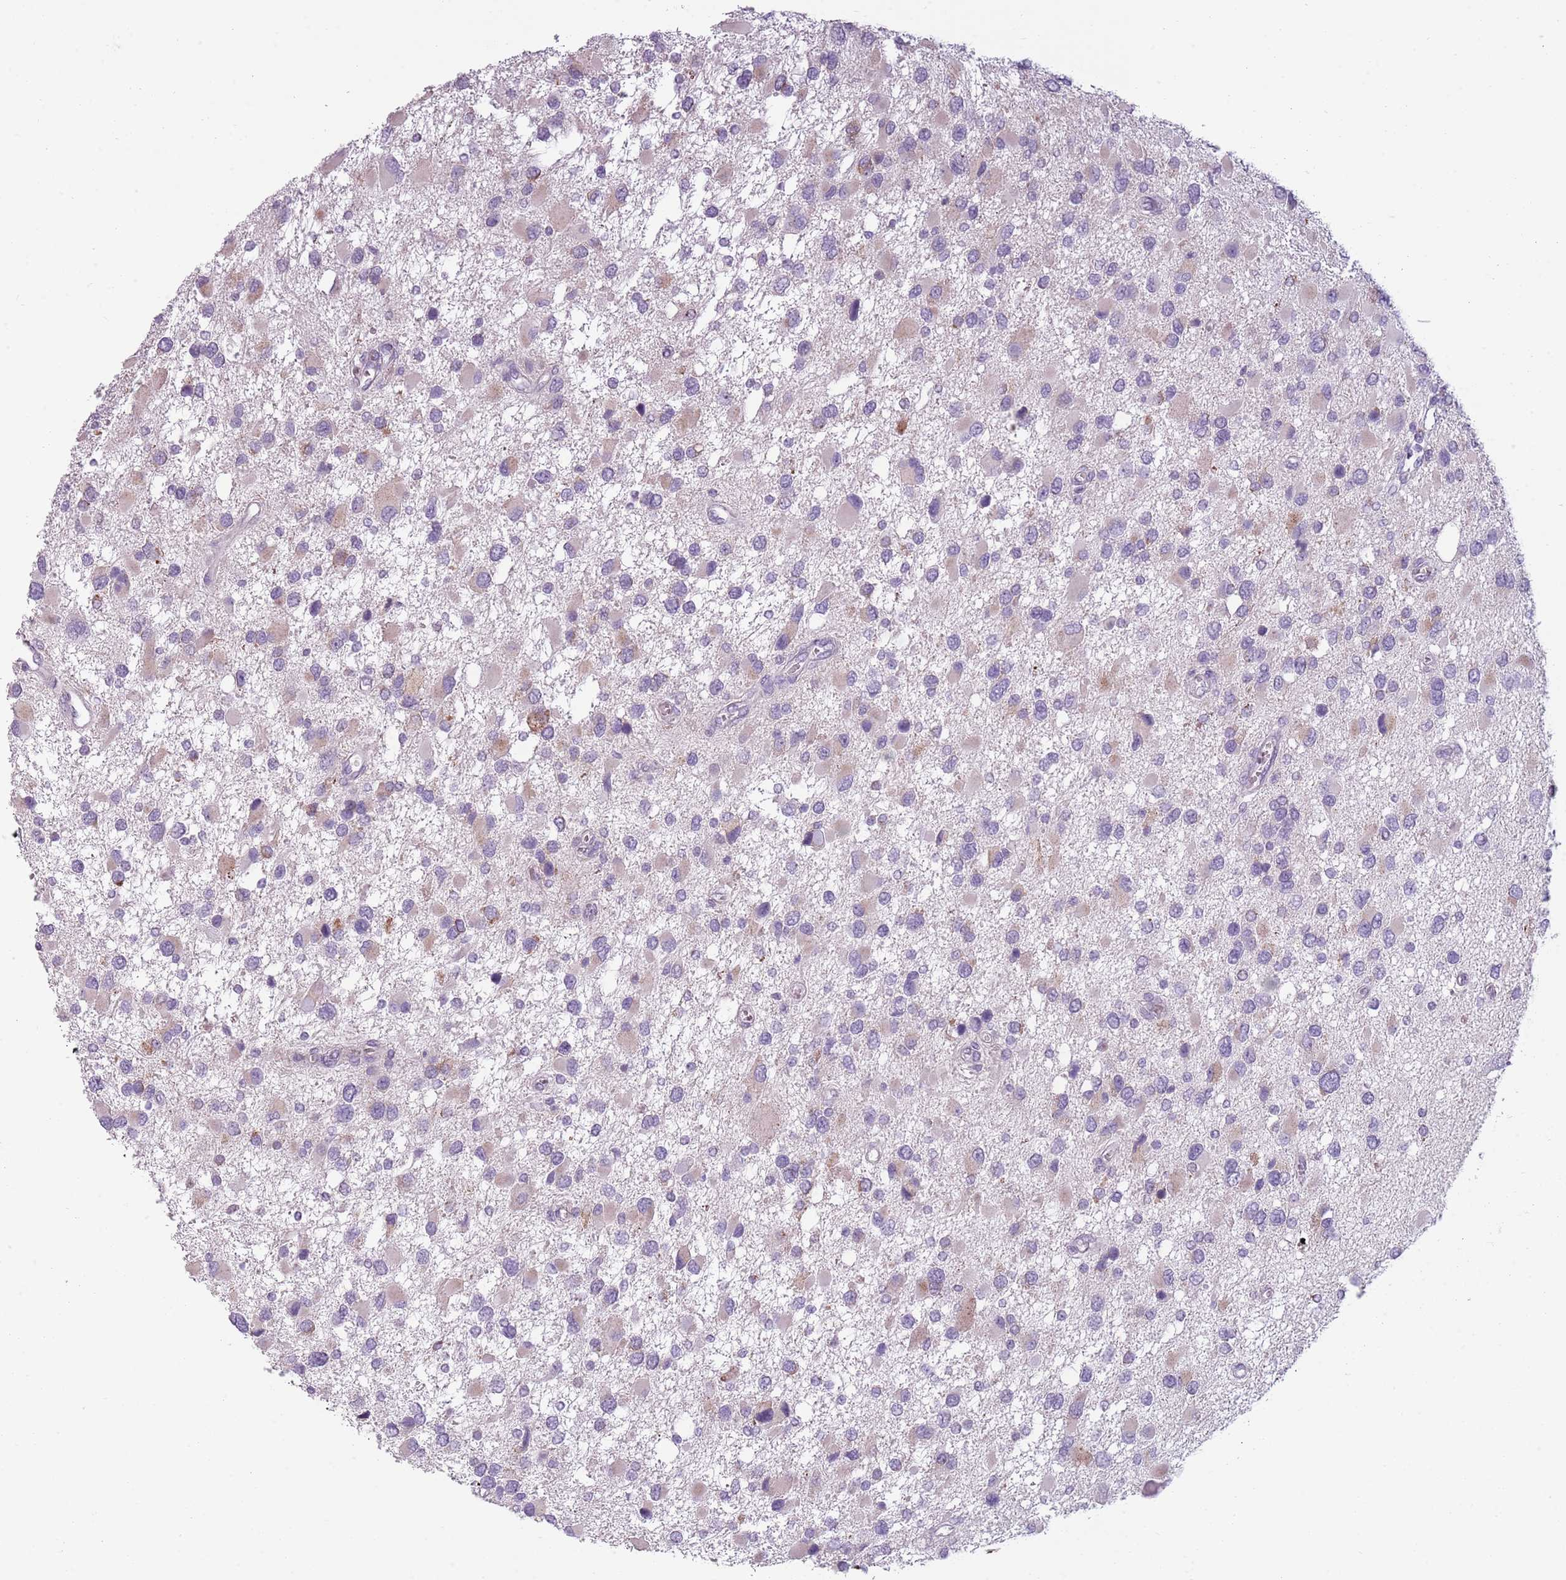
{"staining": {"intensity": "weak", "quantity": "<25%", "location": "cytoplasmic/membranous"}, "tissue": "glioma", "cell_type": "Tumor cells", "image_type": "cancer", "snomed": [{"axis": "morphology", "description": "Glioma, malignant, High grade"}, {"axis": "topography", "description": "Brain"}], "caption": "DAB immunohistochemical staining of human glioma exhibits no significant positivity in tumor cells.", "gene": "MEGF8", "patient": {"sex": "male", "age": 53}}